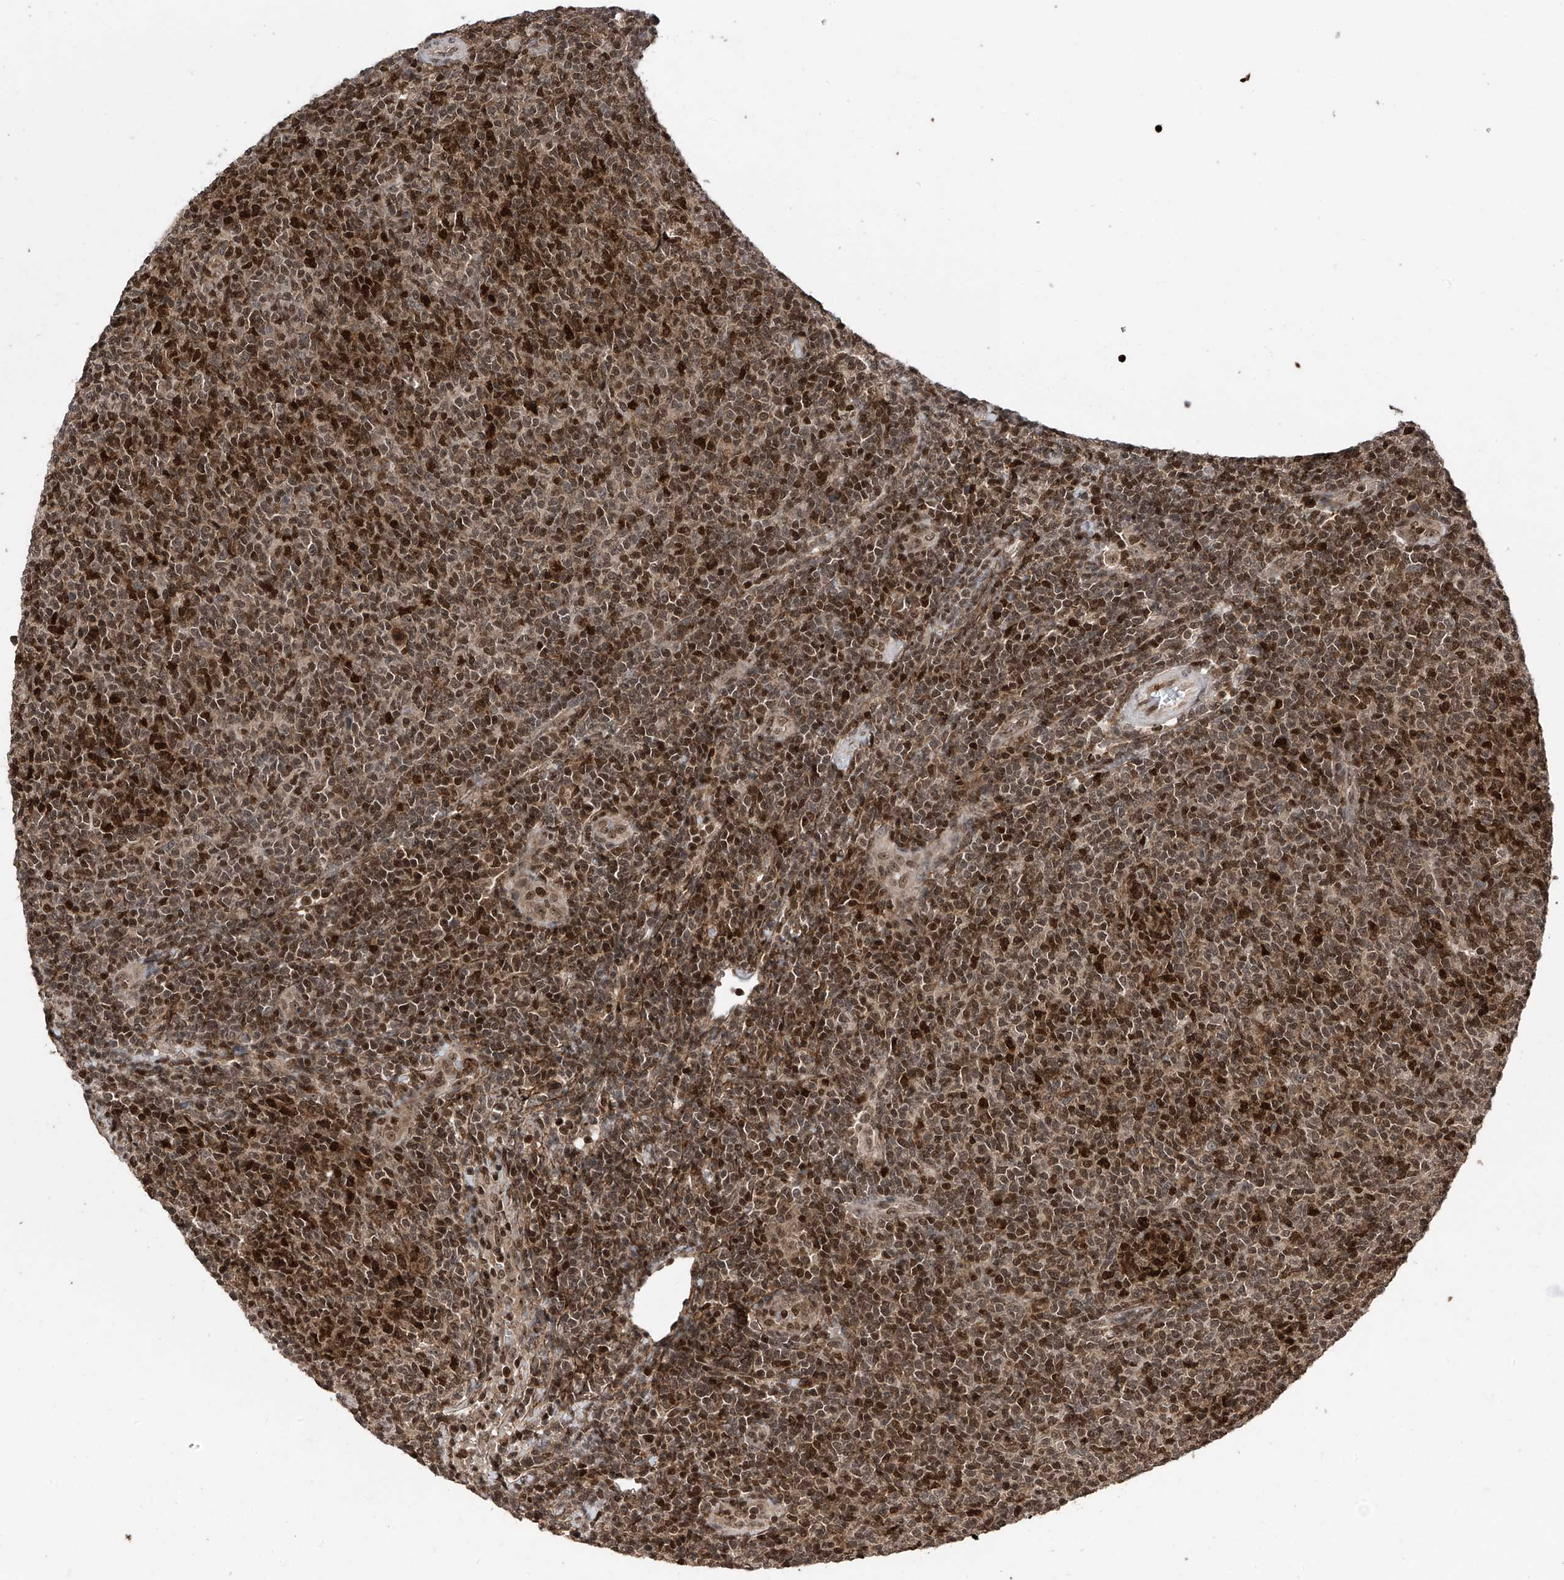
{"staining": {"intensity": "strong", "quantity": ">75%", "location": "nuclear"}, "tissue": "lymphoma", "cell_type": "Tumor cells", "image_type": "cancer", "snomed": [{"axis": "morphology", "description": "Malignant lymphoma, non-Hodgkin's type, Low grade"}, {"axis": "topography", "description": "Lymph node"}], "caption": "Lymphoma stained for a protein (brown) reveals strong nuclear positive expression in approximately >75% of tumor cells.", "gene": "DNAJC9", "patient": {"sex": "male", "age": 66}}